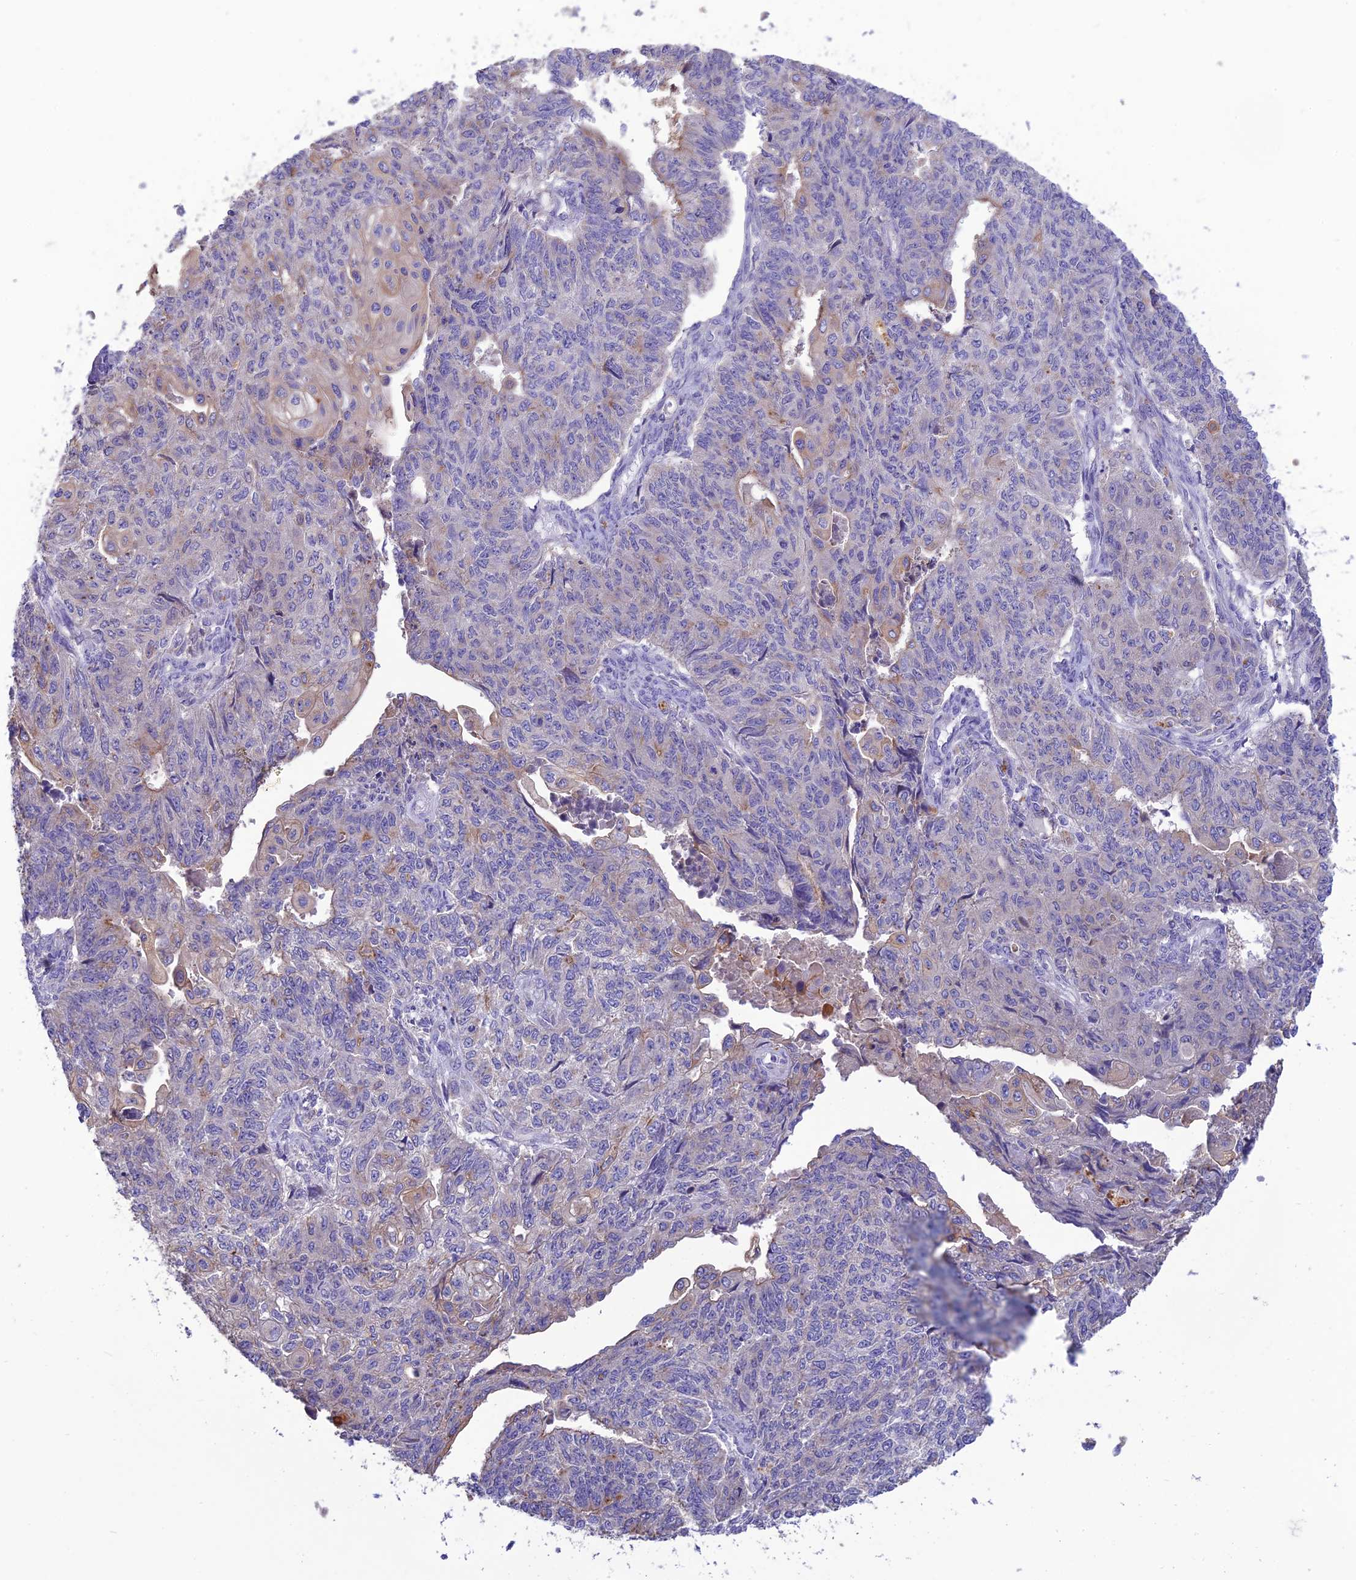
{"staining": {"intensity": "weak", "quantity": "<25%", "location": "cytoplasmic/membranous"}, "tissue": "endometrial cancer", "cell_type": "Tumor cells", "image_type": "cancer", "snomed": [{"axis": "morphology", "description": "Adenocarcinoma, NOS"}, {"axis": "topography", "description": "Endometrium"}], "caption": "IHC of human endometrial adenocarcinoma demonstrates no staining in tumor cells.", "gene": "SFT2D2", "patient": {"sex": "female", "age": 32}}